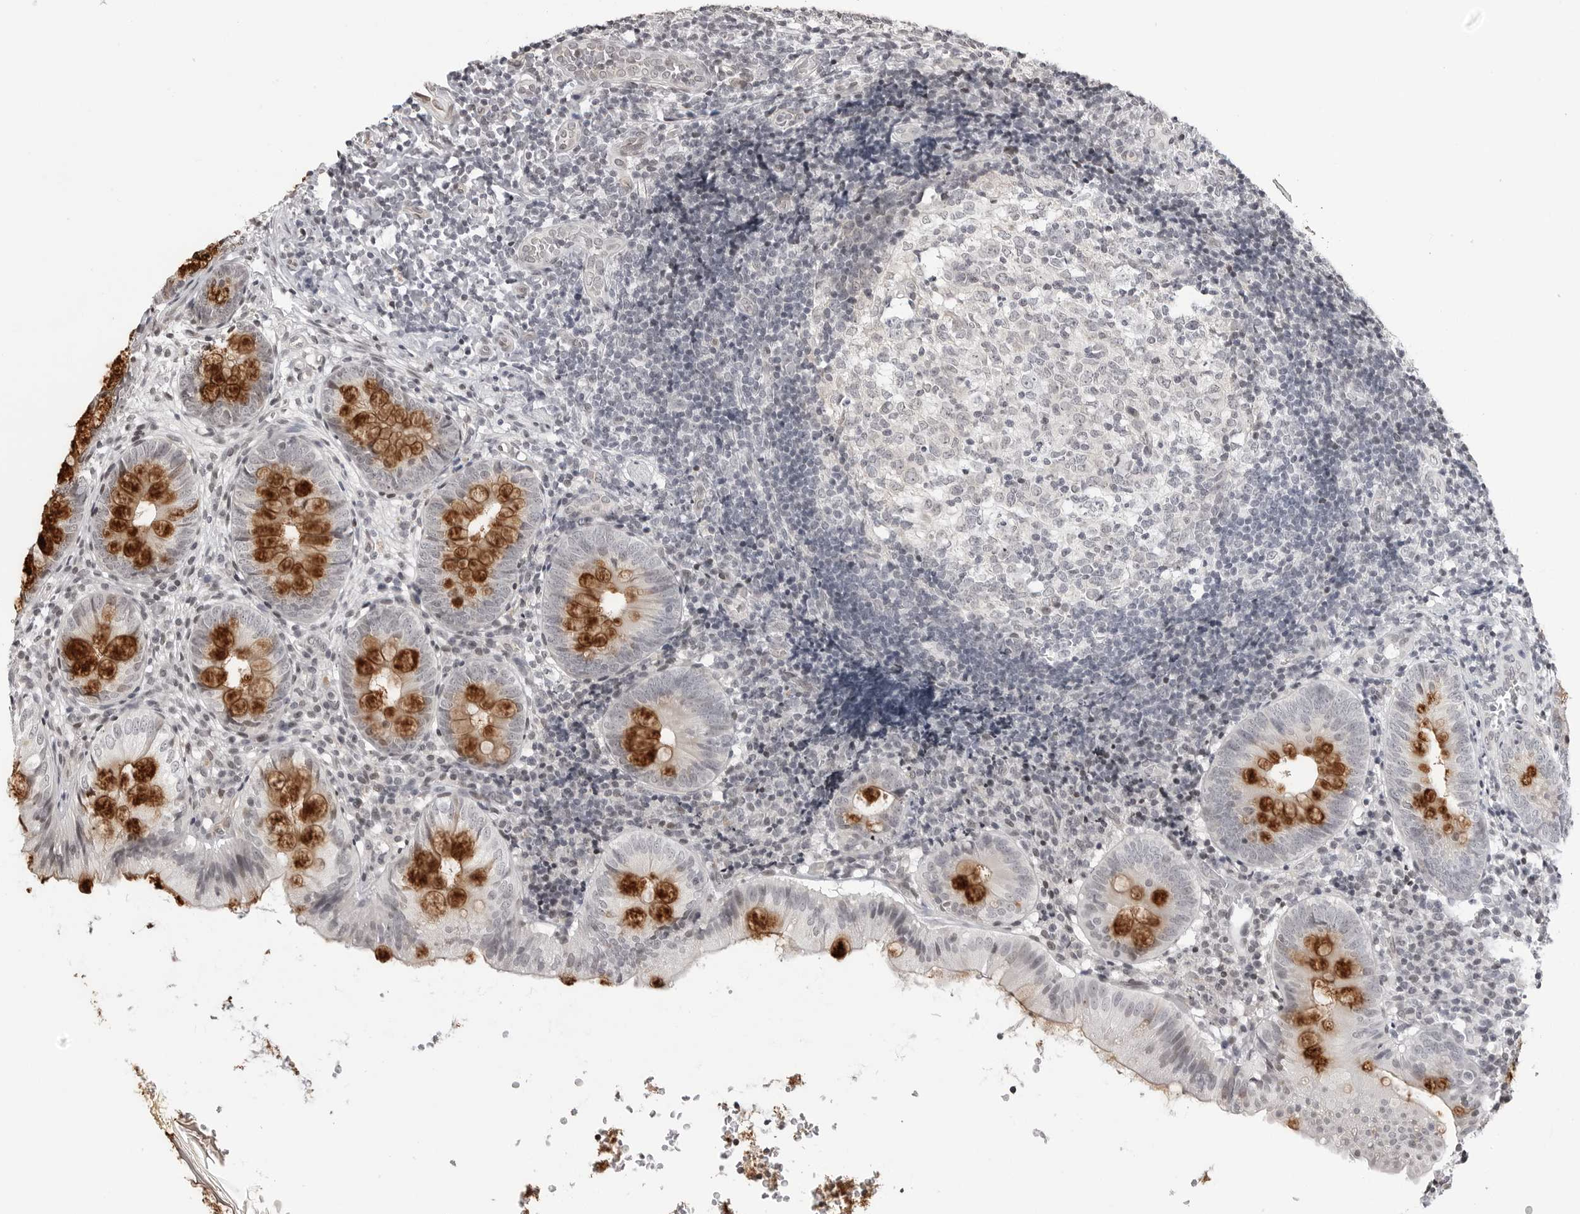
{"staining": {"intensity": "strong", "quantity": "25%-75%", "location": "cytoplasmic/membranous"}, "tissue": "appendix", "cell_type": "Glandular cells", "image_type": "normal", "snomed": [{"axis": "morphology", "description": "Normal tissue, NOS"}, {"axis": "topography", "description": "Appendix"}], "caption": "Protein analysis of unremarkable appendix reveals strong cytoplasmic/membranous positivity in about 25%-75% of glandular cells. The protein of interest is shown in brown color, while the nuclei are stained blue.", "gene": "C8orf33", "patient": {"sex": "male", "age": 8}}